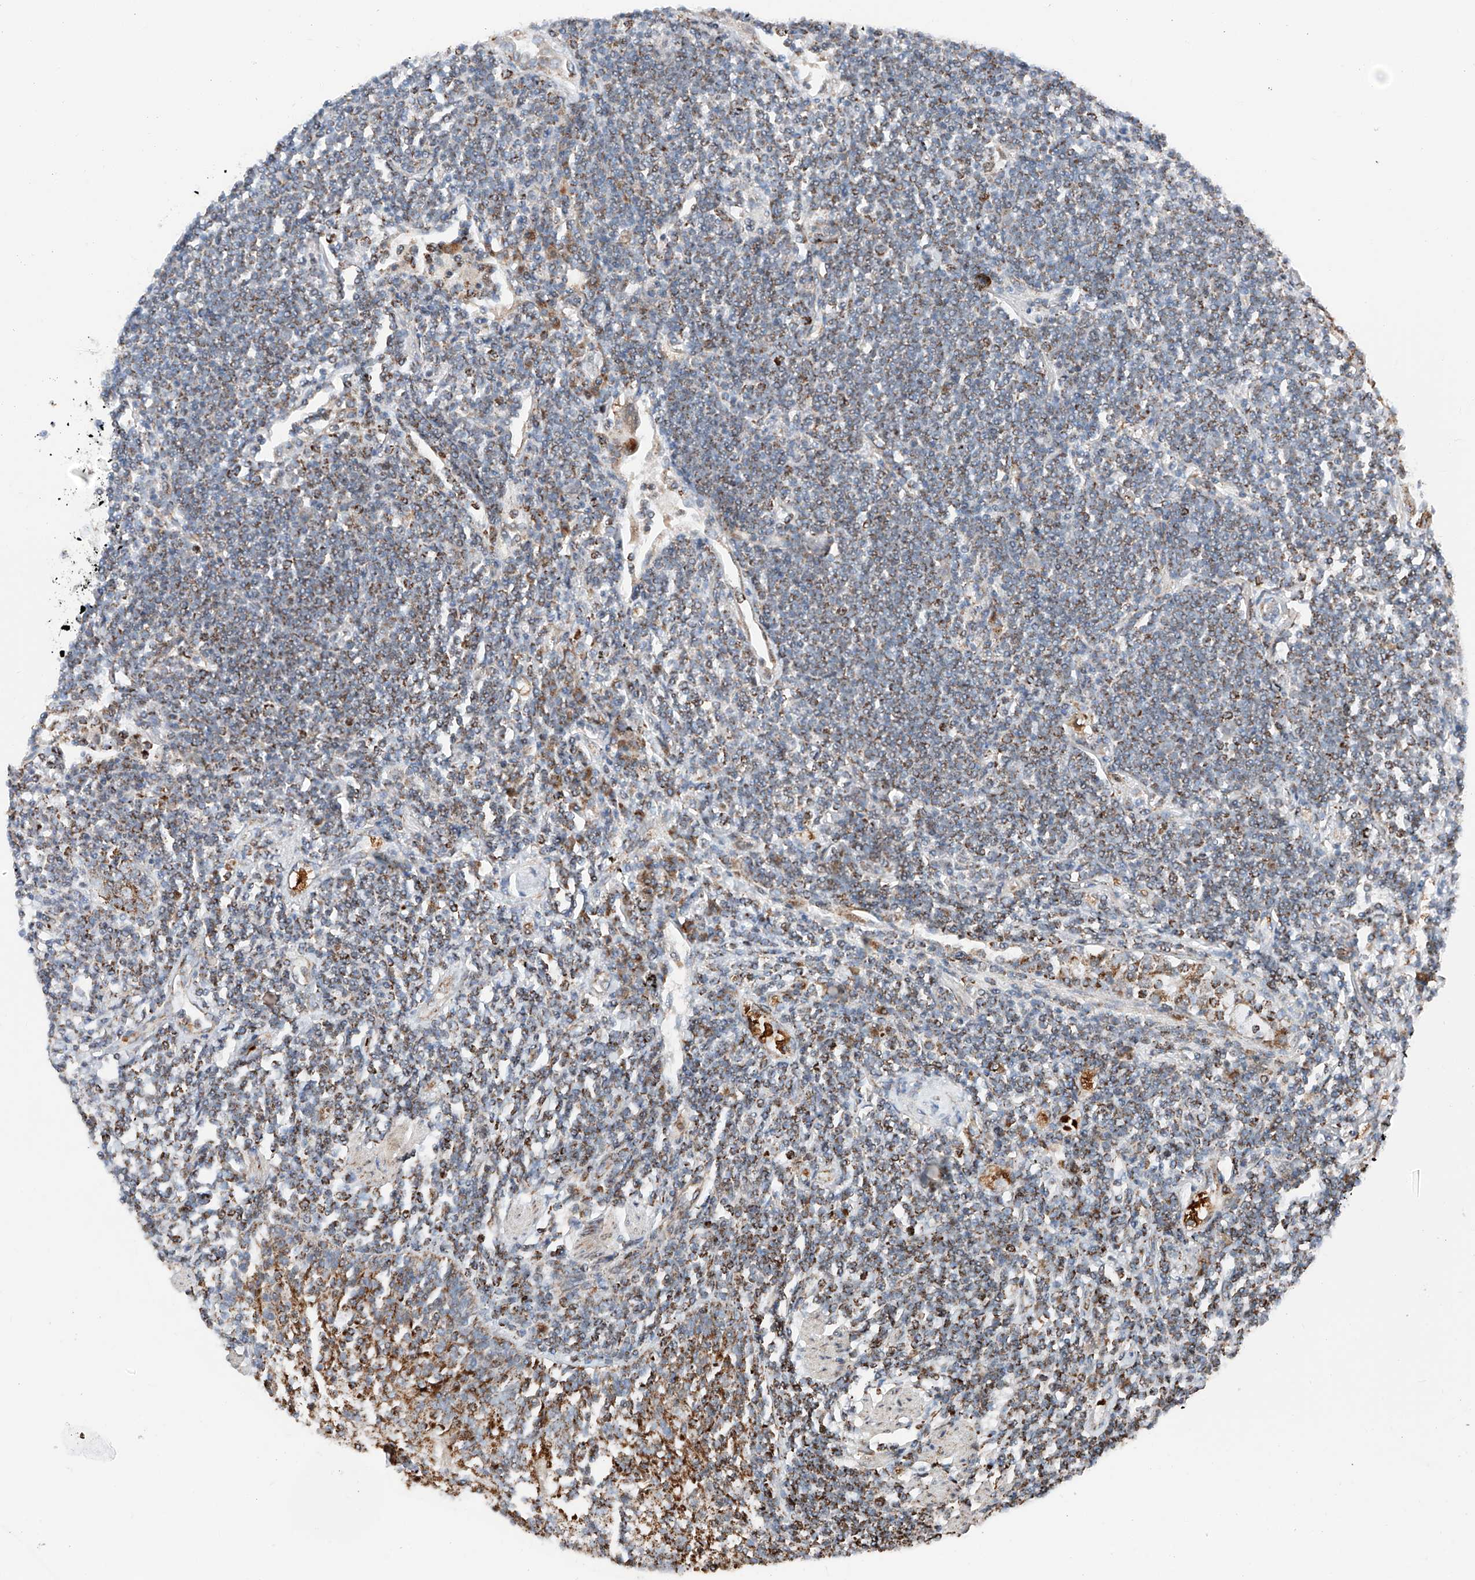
{"staining": {"intensity": "moderate", "quantity": "25%-75%", "location": "cytoplasmic/membranous"}, "tissue": "lymphoma", "cell_type": "Tumor cells", "image_type": "cancer", "snomed": [{"axis": "morphology", "description": "Malignant lymphoma, non-Hodgkin's type, Low grade"}, {"axis": "topography", "description": "Lung"}], "caption": "Tumor cells exhibit medium levels of moderate cytoplasmic/membranous positivity in approximately 25%-75% of cells in human lymphoma.", "gene": "ZSCAN29", "patient": {"sex": "female", "age": 71}}